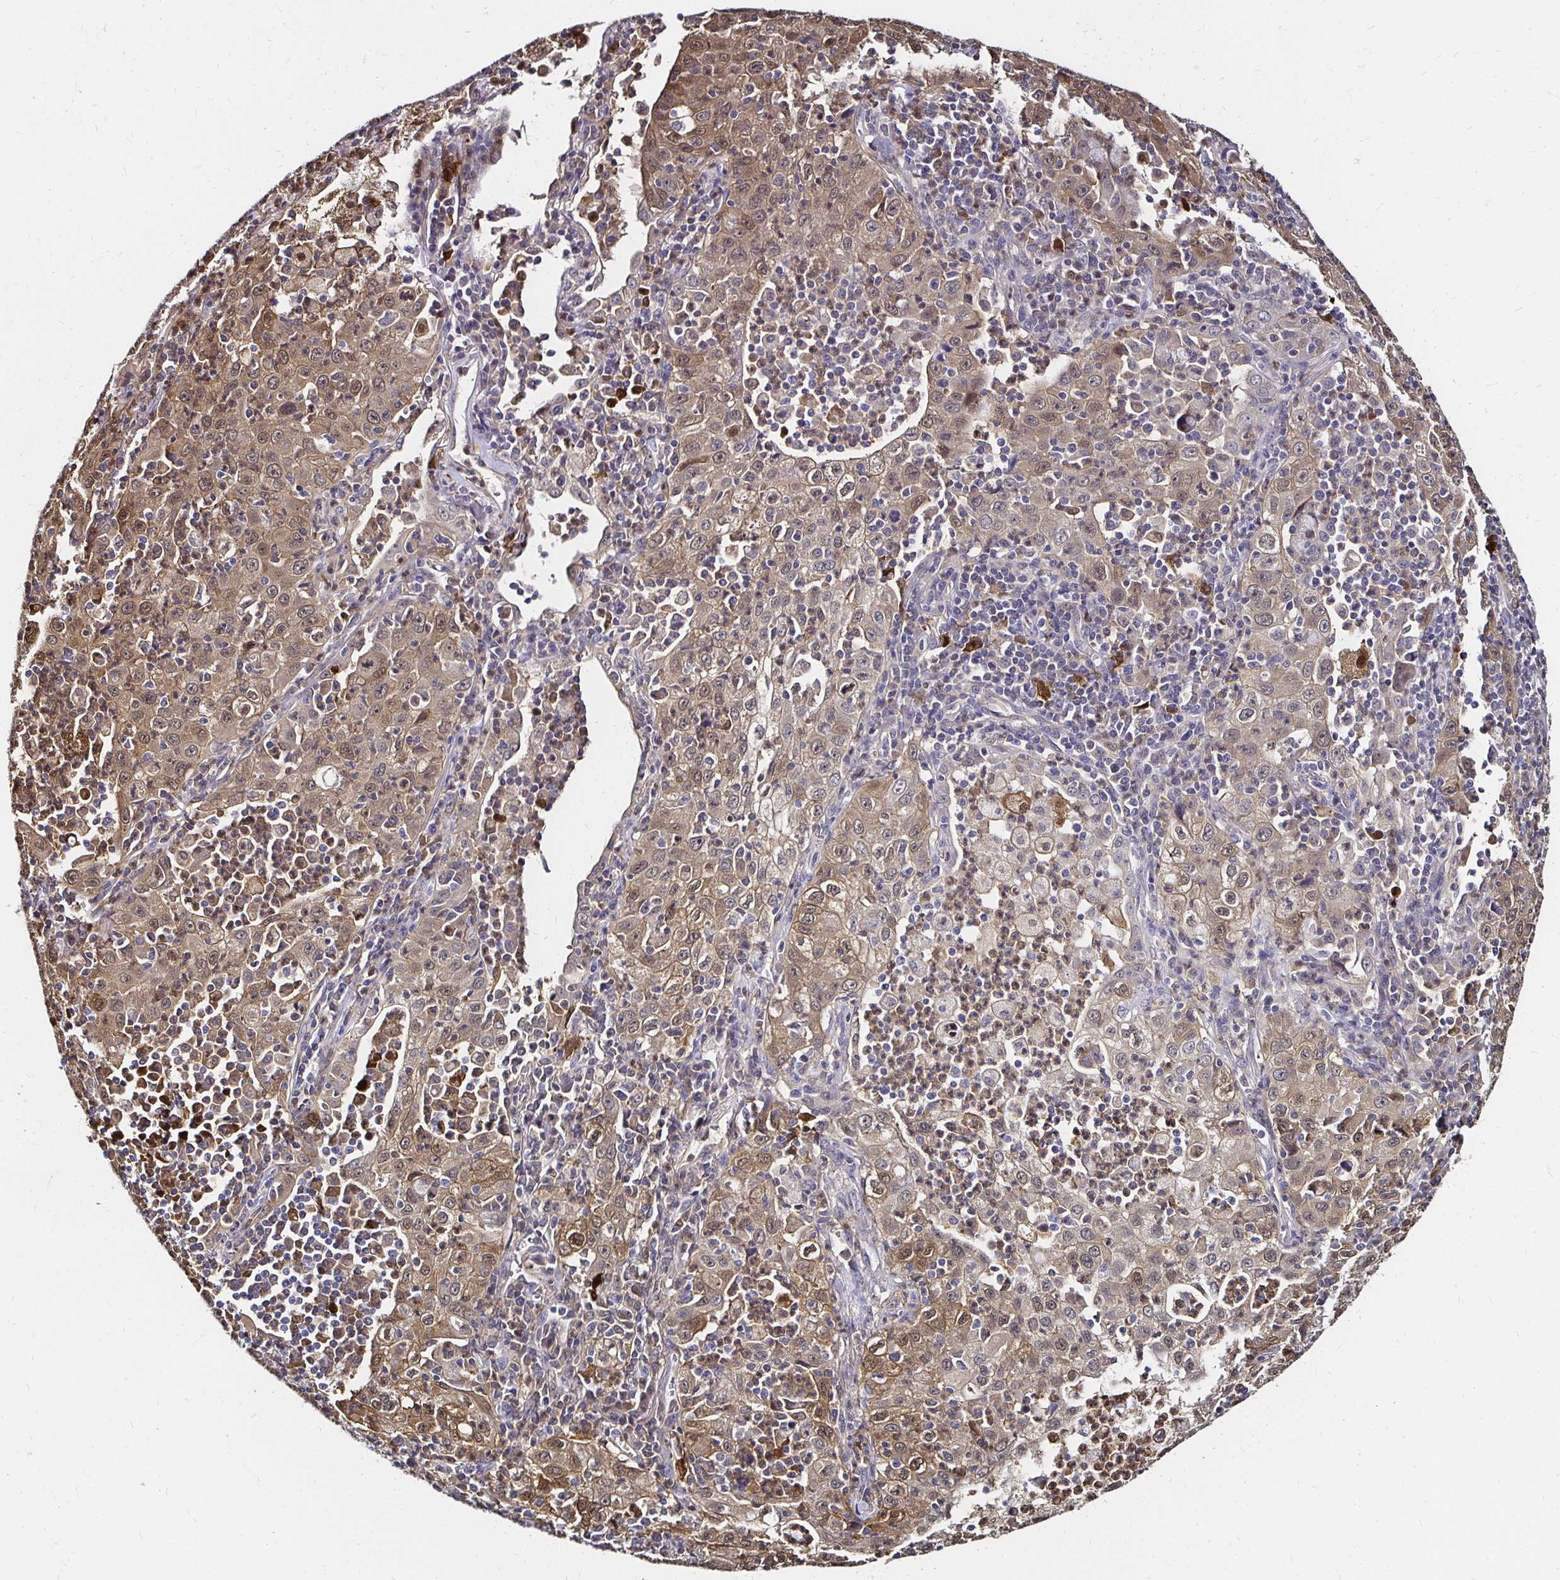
{"staining": {"intensity": "weak", "quantity": ">75%", "location": "cytoplasmic/membranous"}, "tissue": "lung cancer", "cell_type": "Tumor cells", "image_type": "cancer", "snomed": [{"axis": "morphology", "description": "Squamous cell carcinoma, NOS"}, {"axis": "topography", "description": "Lung"}], "caption": "About >75% of tumor cells in human lung squamous cell carcinoma demonstrate weak cytoplasmic/membranous protein positivity as visualized by brown immunohistochemical staining.", "gene": "TXN", "patient": {"sex": "male", "age": 71}}